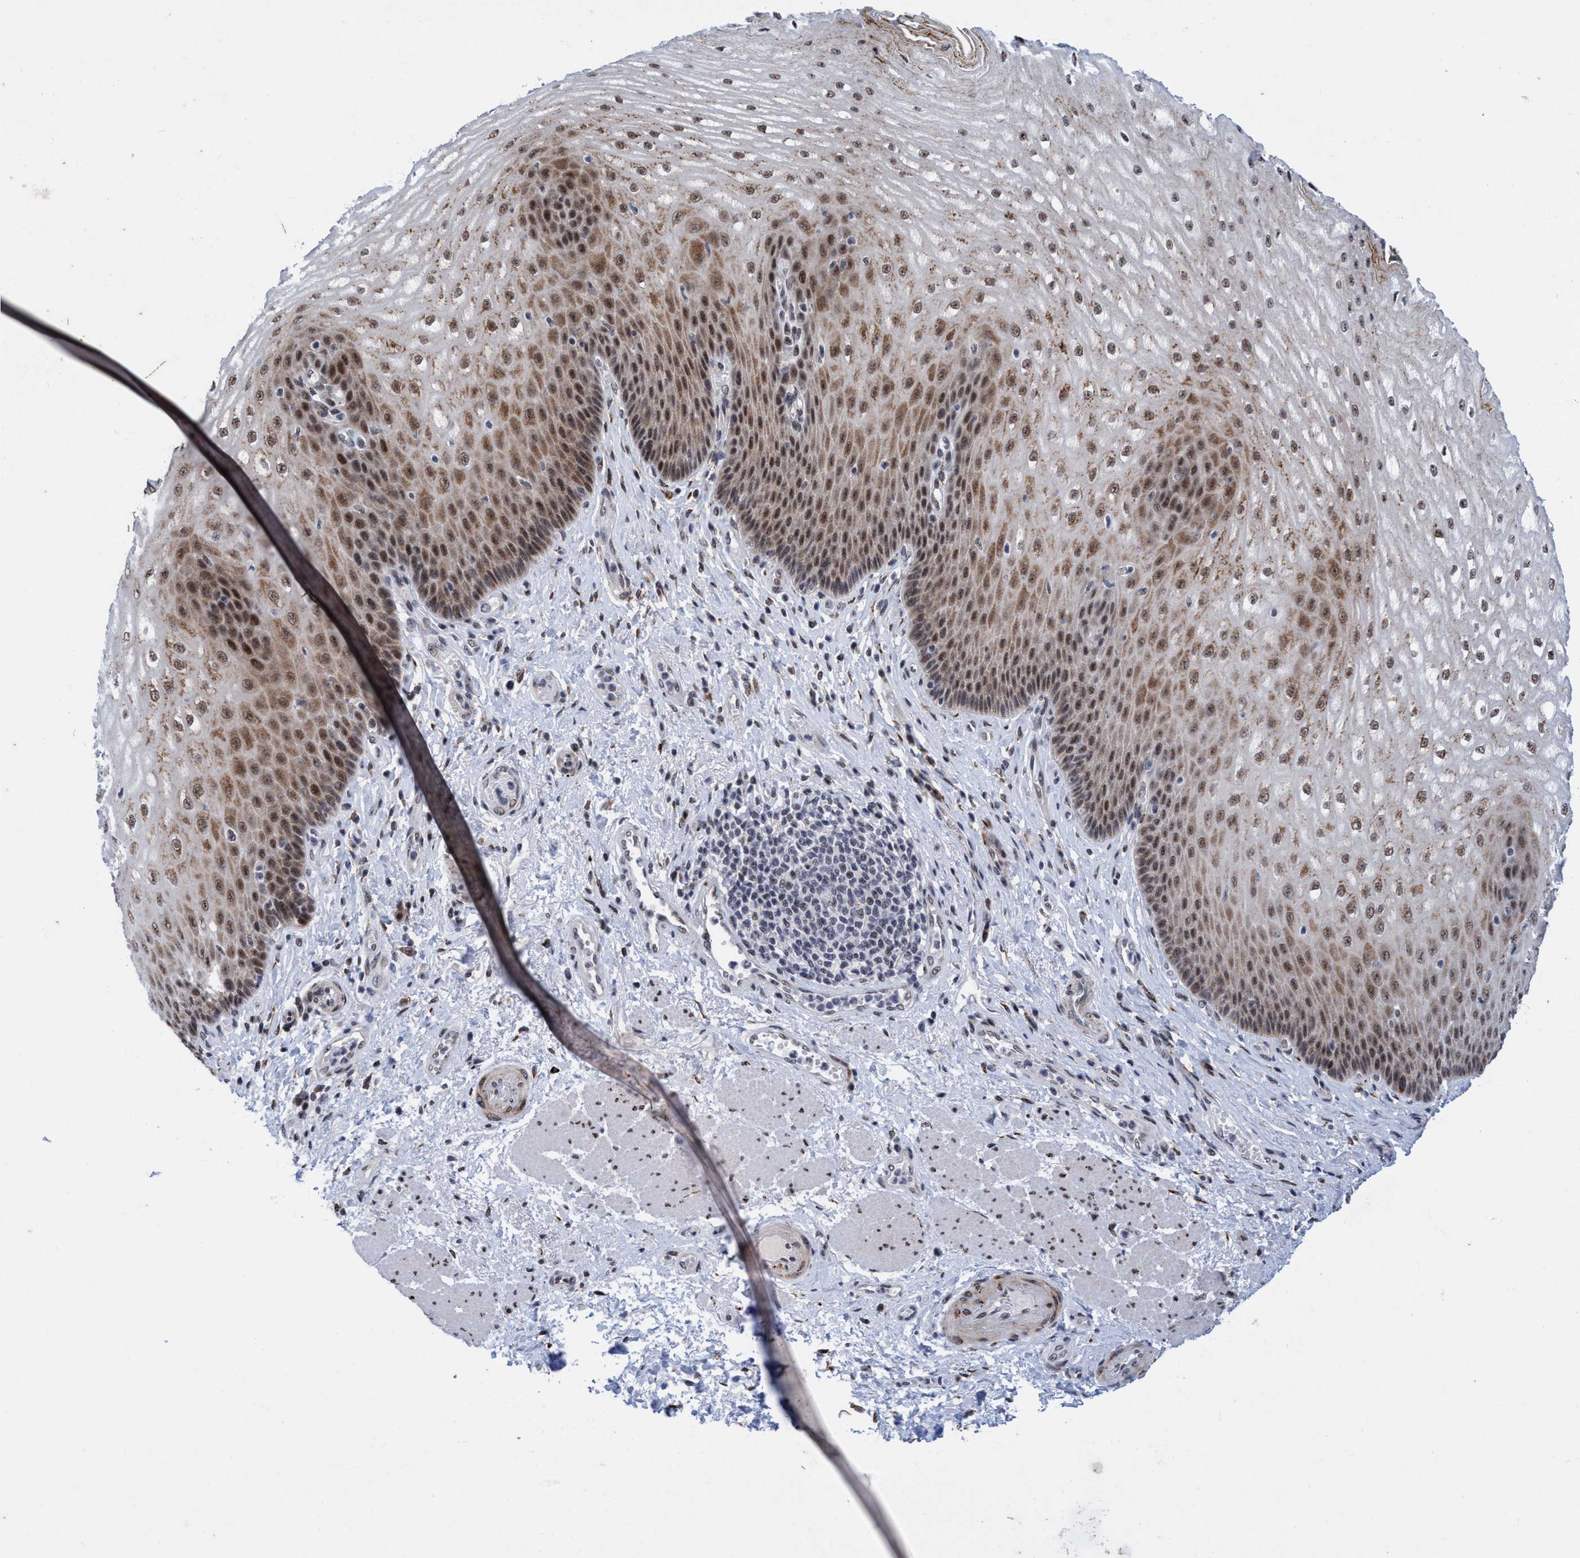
{"staining": {"intensity": "moderate", "quantity": ">75%", "location": "cytoplasmic/membranous,nuclear"}, "tissue": "esophagus", "cell_type": "Squamous epithelial cells", "image_type": "normal", "snomed": [{"axis": "morphology", "description": "Normal tissue, NOS"}, {"axis": "topography", "description": "Esophagus"}], "caption": "Immunohistochemistry histopathology image of unremarkable esophagus stained for a protein (brown), which exhibits medium levels of moderate cytoplasmic/membranous,nuclear expression in approximately >75% of squamous epithelial cells.", "gene": "GLT6D1", "patient": {"sex": "male", "age": 54}}